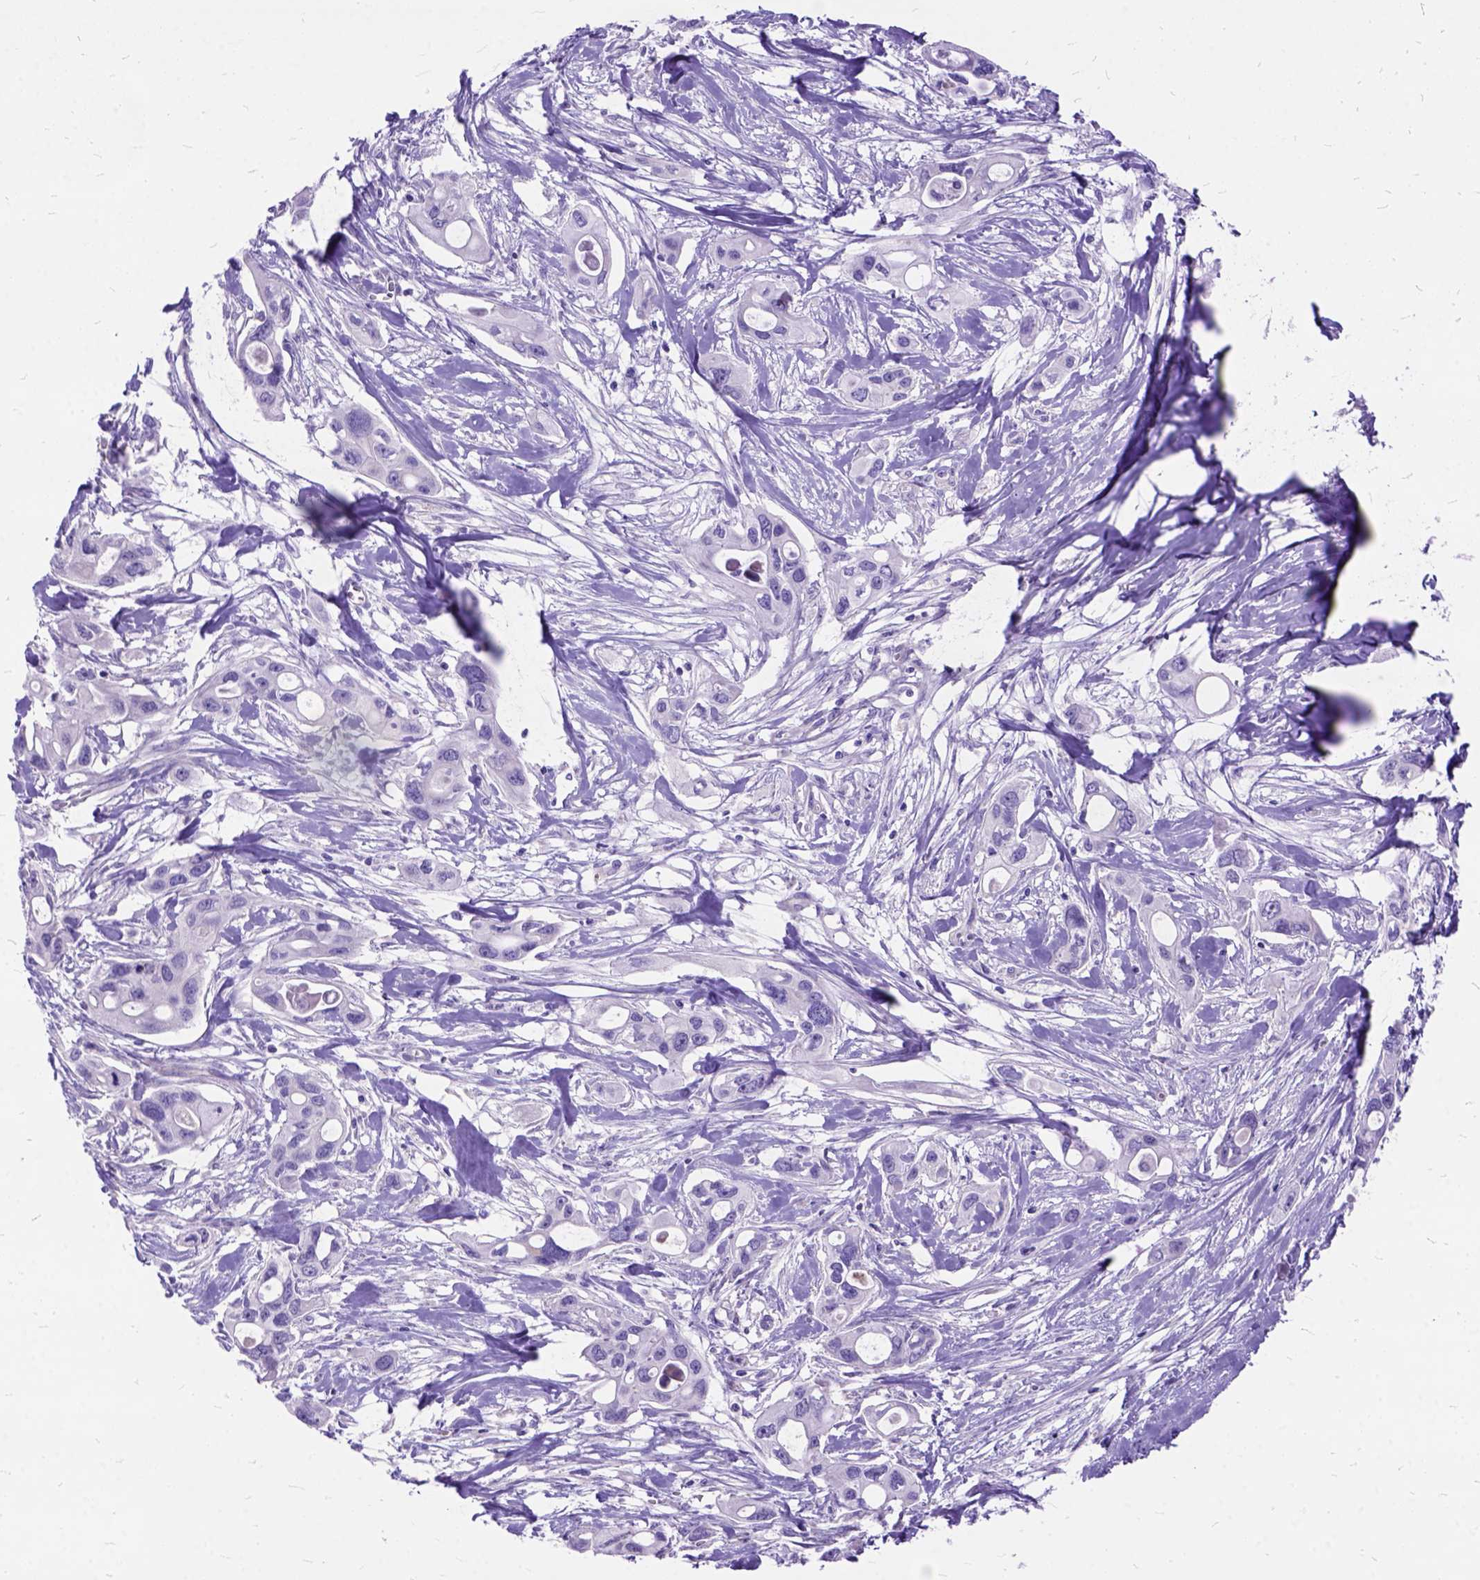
{"staining": {"intensity": "negative", "quantity": "none", "location": "none"}, "tissue": "pancreatic cancer", "cell_type": "Tumor cells", "image_type": "cancer", "snomed": [{"axis": "morphology", "description": "Adenocarcinoma, NOS"}, {"axis": "topography", "description": "Pancreas"}], "caption": "High power microscopy micrograph of an immunohistochemistry photomicrograph of pancreatic cancer, revealing no significant positivity in tumor cells.", "gene": "CTAG2", "patient": {"sex": "male", "age": 60}}